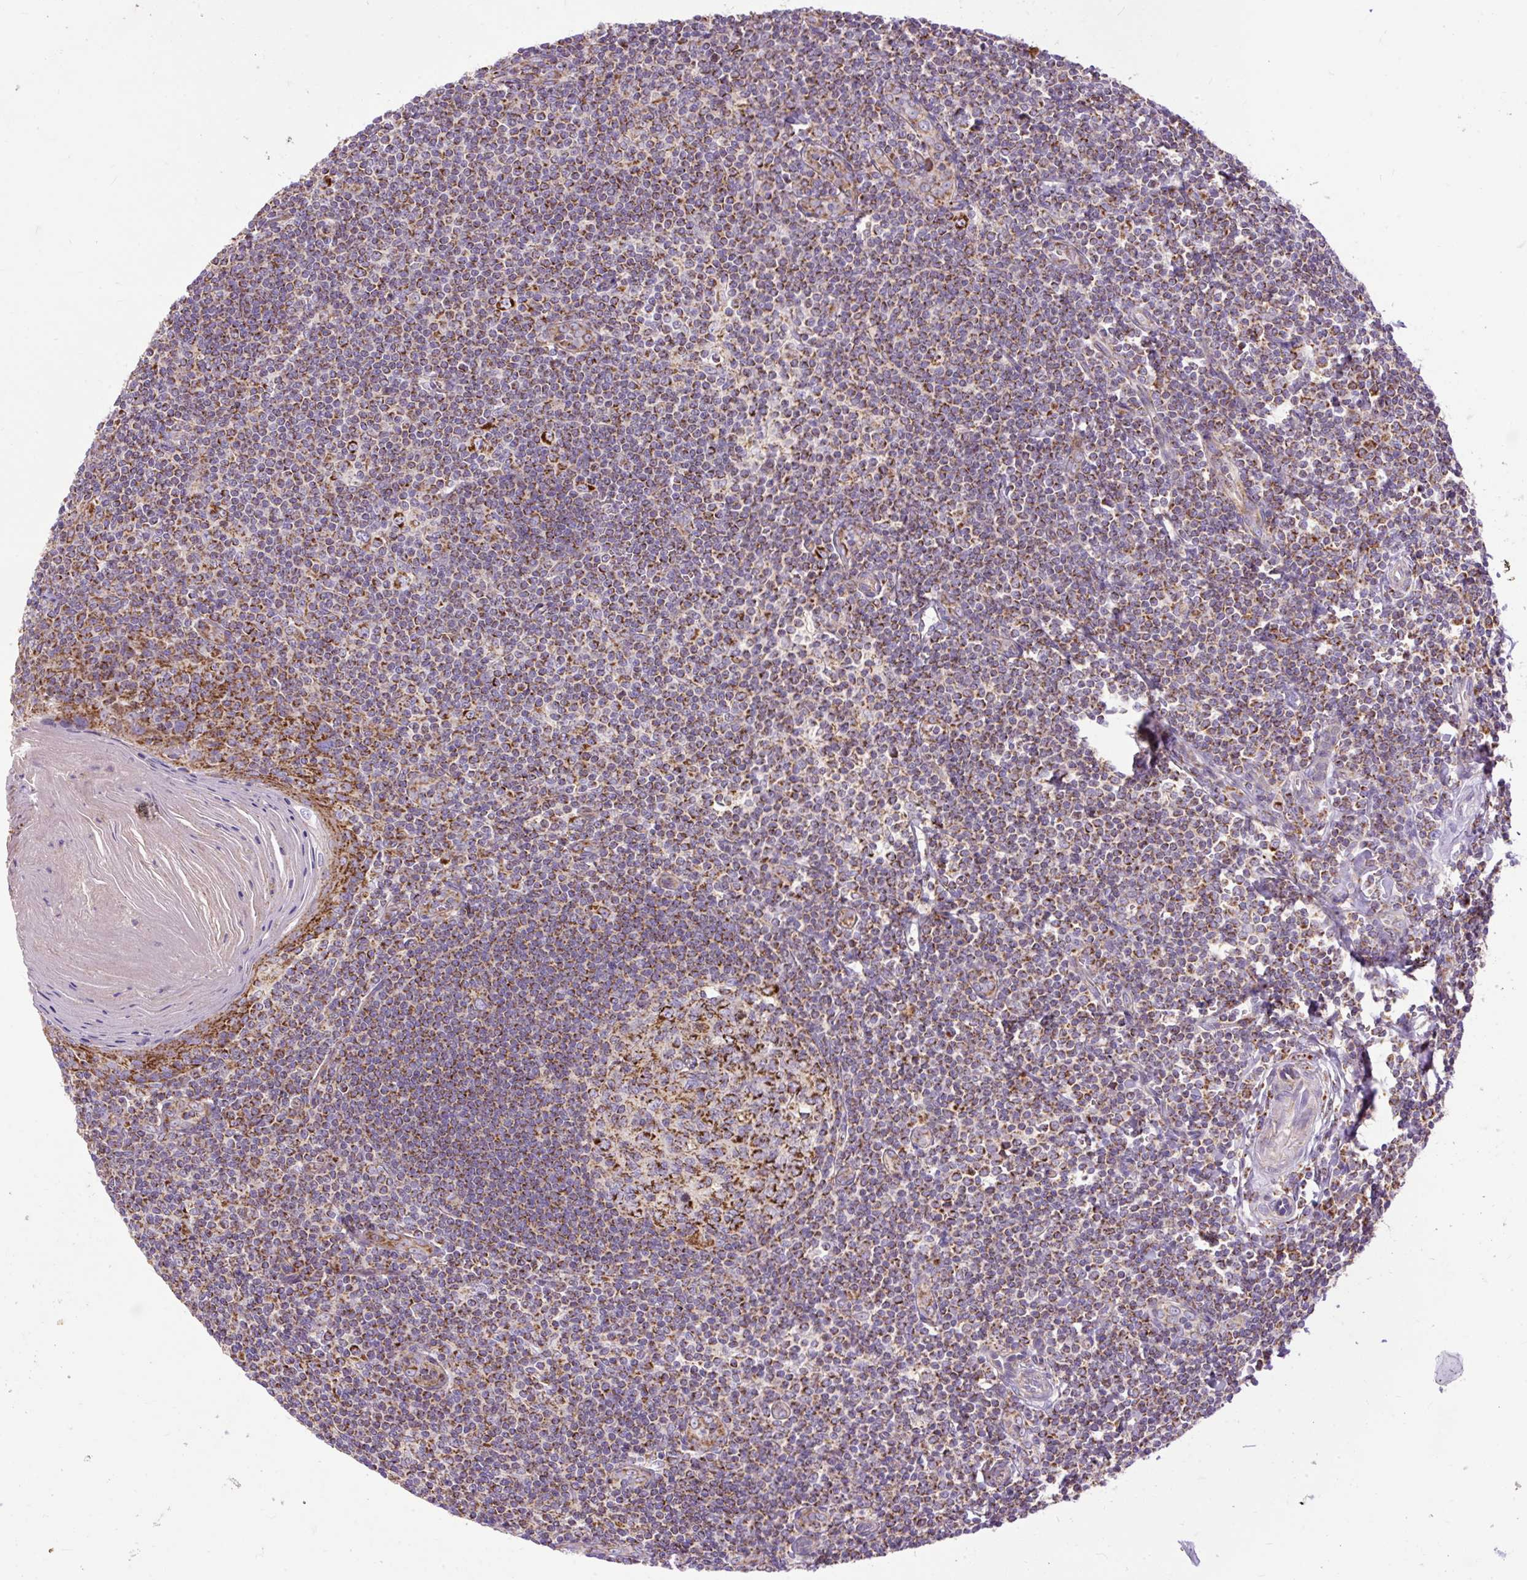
{"staining": {"intensity": "strong", "quantity": ">75%", "location": "cytoplasmic/membranous"}, "tissue": "tonsil", "cell_type": "Germinal center cells", "image_type": "normal", "snomed": [{"axis": "morphology", "description": "Normal tissue, NOS"}, {"axis": "topography", "description": "Tonsil"}], "caption": "A brown stain labels strong cytoplasmic/membranous positivity of a protein in germinal center cells of normal tonsil.", "gene": "TOMM40", "patient": {"sex": "male", "age": 27}}